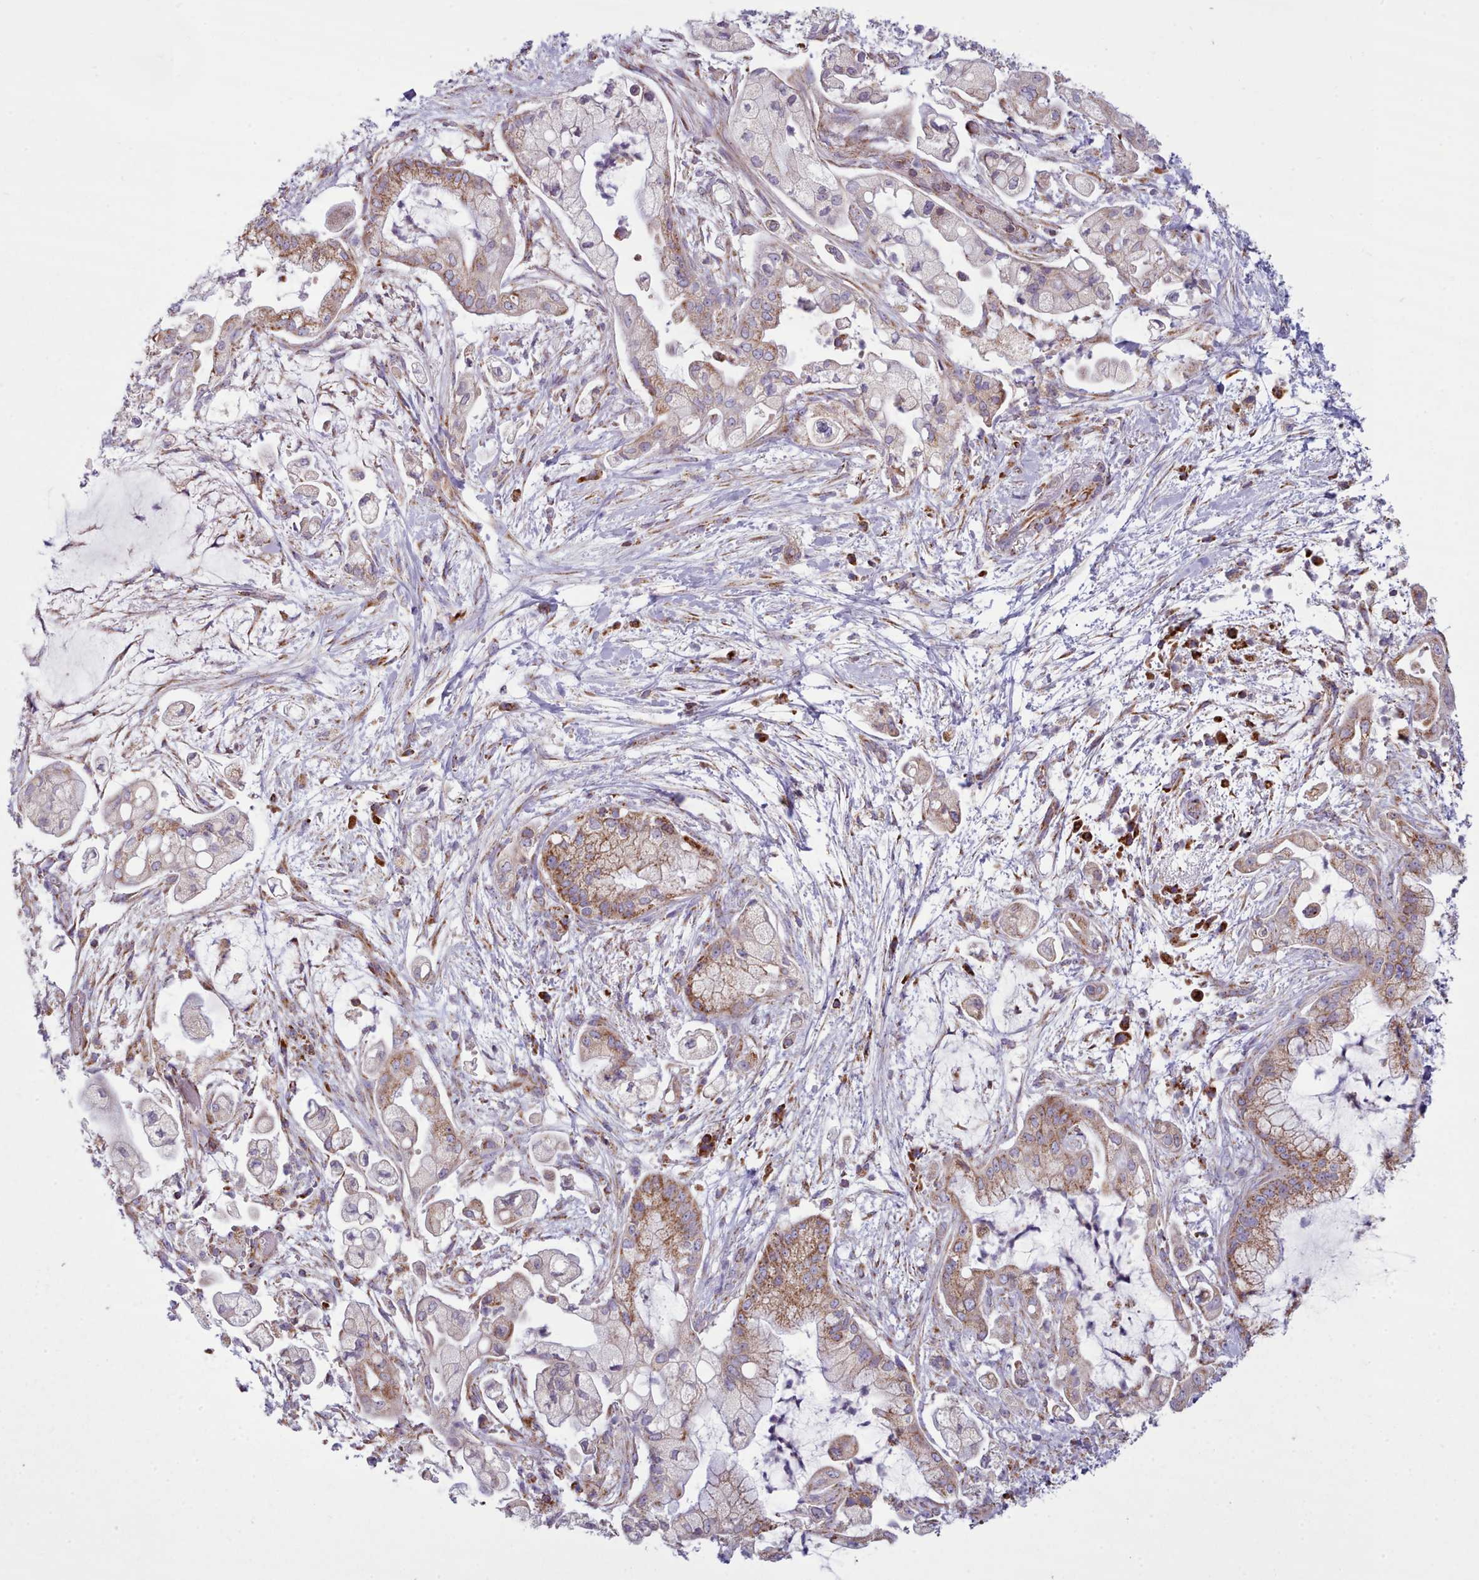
{"staining": {"intensity": "moderate", "quantity": ">75%", "location": "cytoplasmic/membranous"}, "tissue": "pancreatic cancer", "cell_type": "Tumor cells", "image_type": "cancer", "snomed": [{"axis": "morphology", "description": "Adenocarcinoma, NOS"}, {"axis": "topography", "description": "Pancreas"}], "caption": "IHC of pancreatic cancer (adenocarcinoma) exhibits medium levels of moderate cytoplasmic/membranous expression in about >75% of tumor cells.", "gene": "SRP54", "patient": {"sex": "female", "age": 69}}